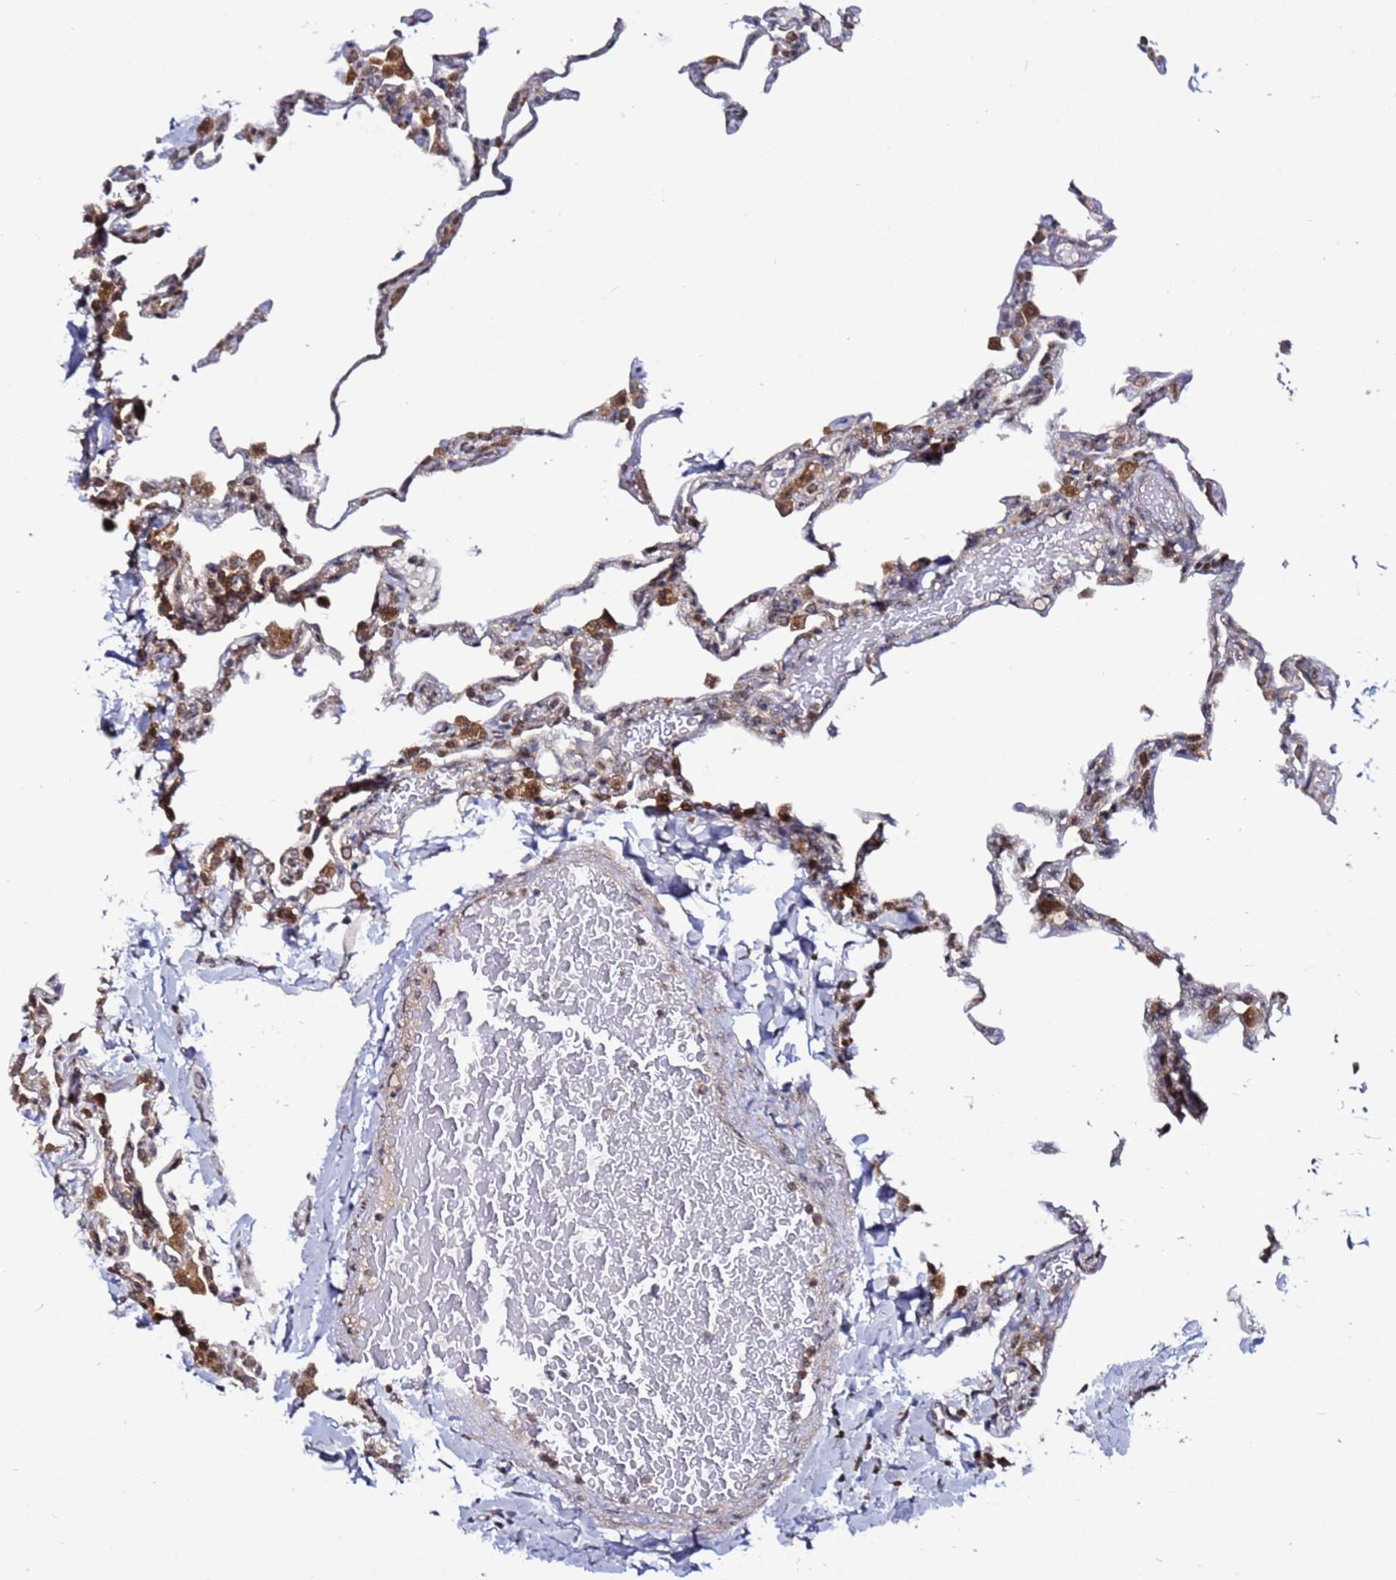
{"staining": {"intensity": "negative", "quantity": "none", "location": "none"}, "tissue": "lung", "cell_type": "Alveolar cells", "image_type": "normal", "snomed": [{"axis": "morphology", "description": "Normal tissue, NOS"}, {"axis": "topography", "description": "Lung"}], "caption": "Protein analysis of unremarkable lung demonstrates no significant staining in alveolar cells.", "gene": "TMEM176B", "patient": {"sex": "male", "age": 20}}